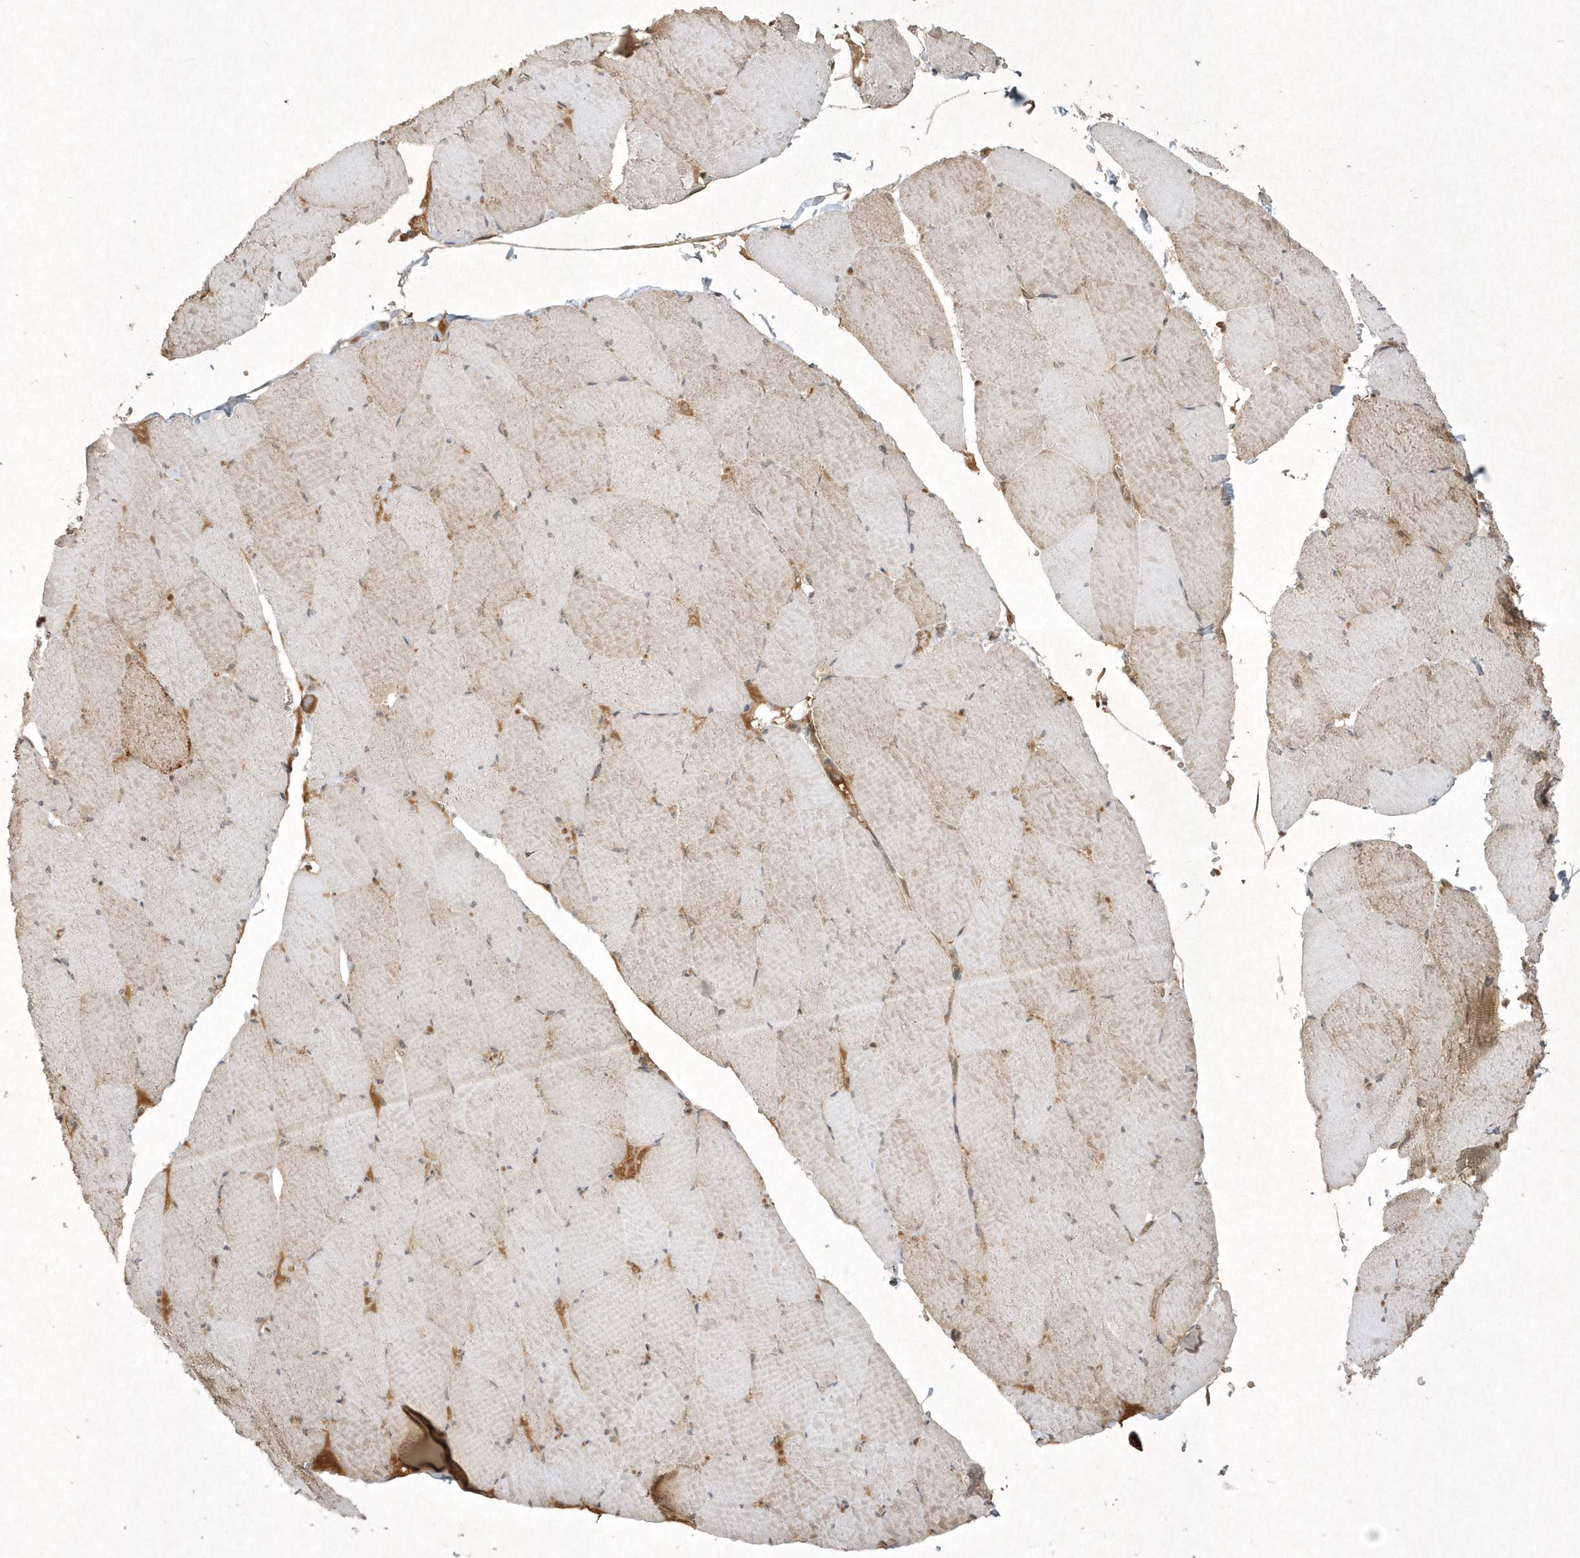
{"staining": {"intensity": "weak", "quantity": "<25%", "location": "cytoplasmic/membranous"}, "tissue": "skeletal muscle", "cell_type": "Myocytes", "image_type": "normal", "snomed": [{"axis": "morphology", "description": "Normal tissue, NOS"}, {"axis": "topography", "description": "Skeletal muscle"}, {"axis": "topography", "description": "Head-Neck"}], "caption": "Myocytes are negative for protein expression in normal human skeletal muscle. (DAB immunohistochemistry visualized using brightfield microscopy, high magnification).", "gene": "PLTP", "patient": {"sex": "male", "age": 66}}